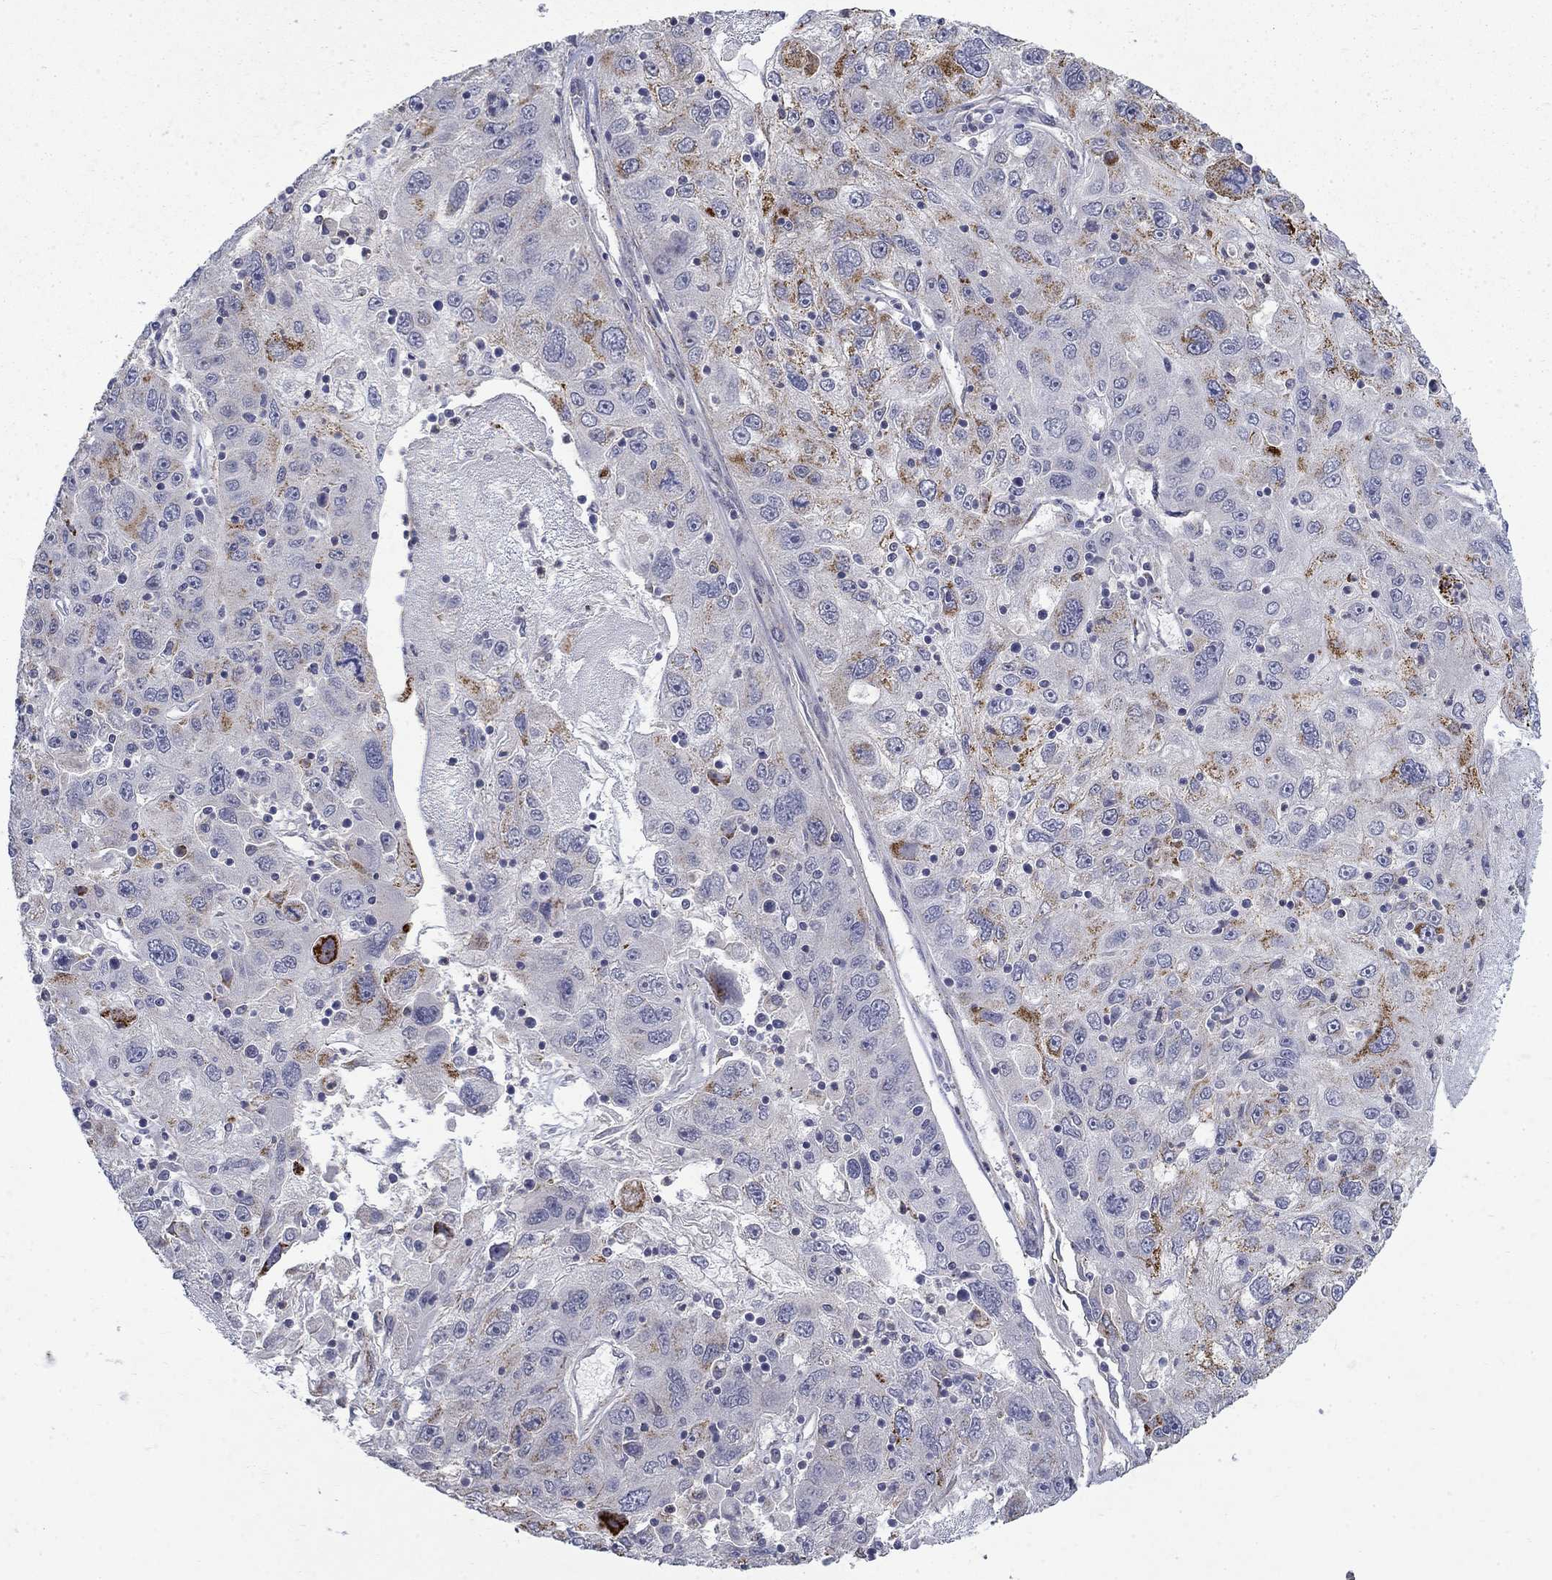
{"staining": {"intensity": "moderate", "quantity": "<25%", "location": "cytoplasmic/membranous"}, "tissue": "stomach cancer", "cell_type": "Tumor cells", "image_type": "cancer", "snomed": [{"axis": "morphology", "description": "Adenocarcinoma, NOS"}, {"axis": "topography", "description": "Stomach"}], "caption": "Stomach cancer (adenocarcinoma) stained for a protein (brown) displays moderate cytoplasmic/membranous positive staining in approximately <25% of tumor cells.", "gene": "PCBP3", "patient": {"sex": "male", "age": 56}}